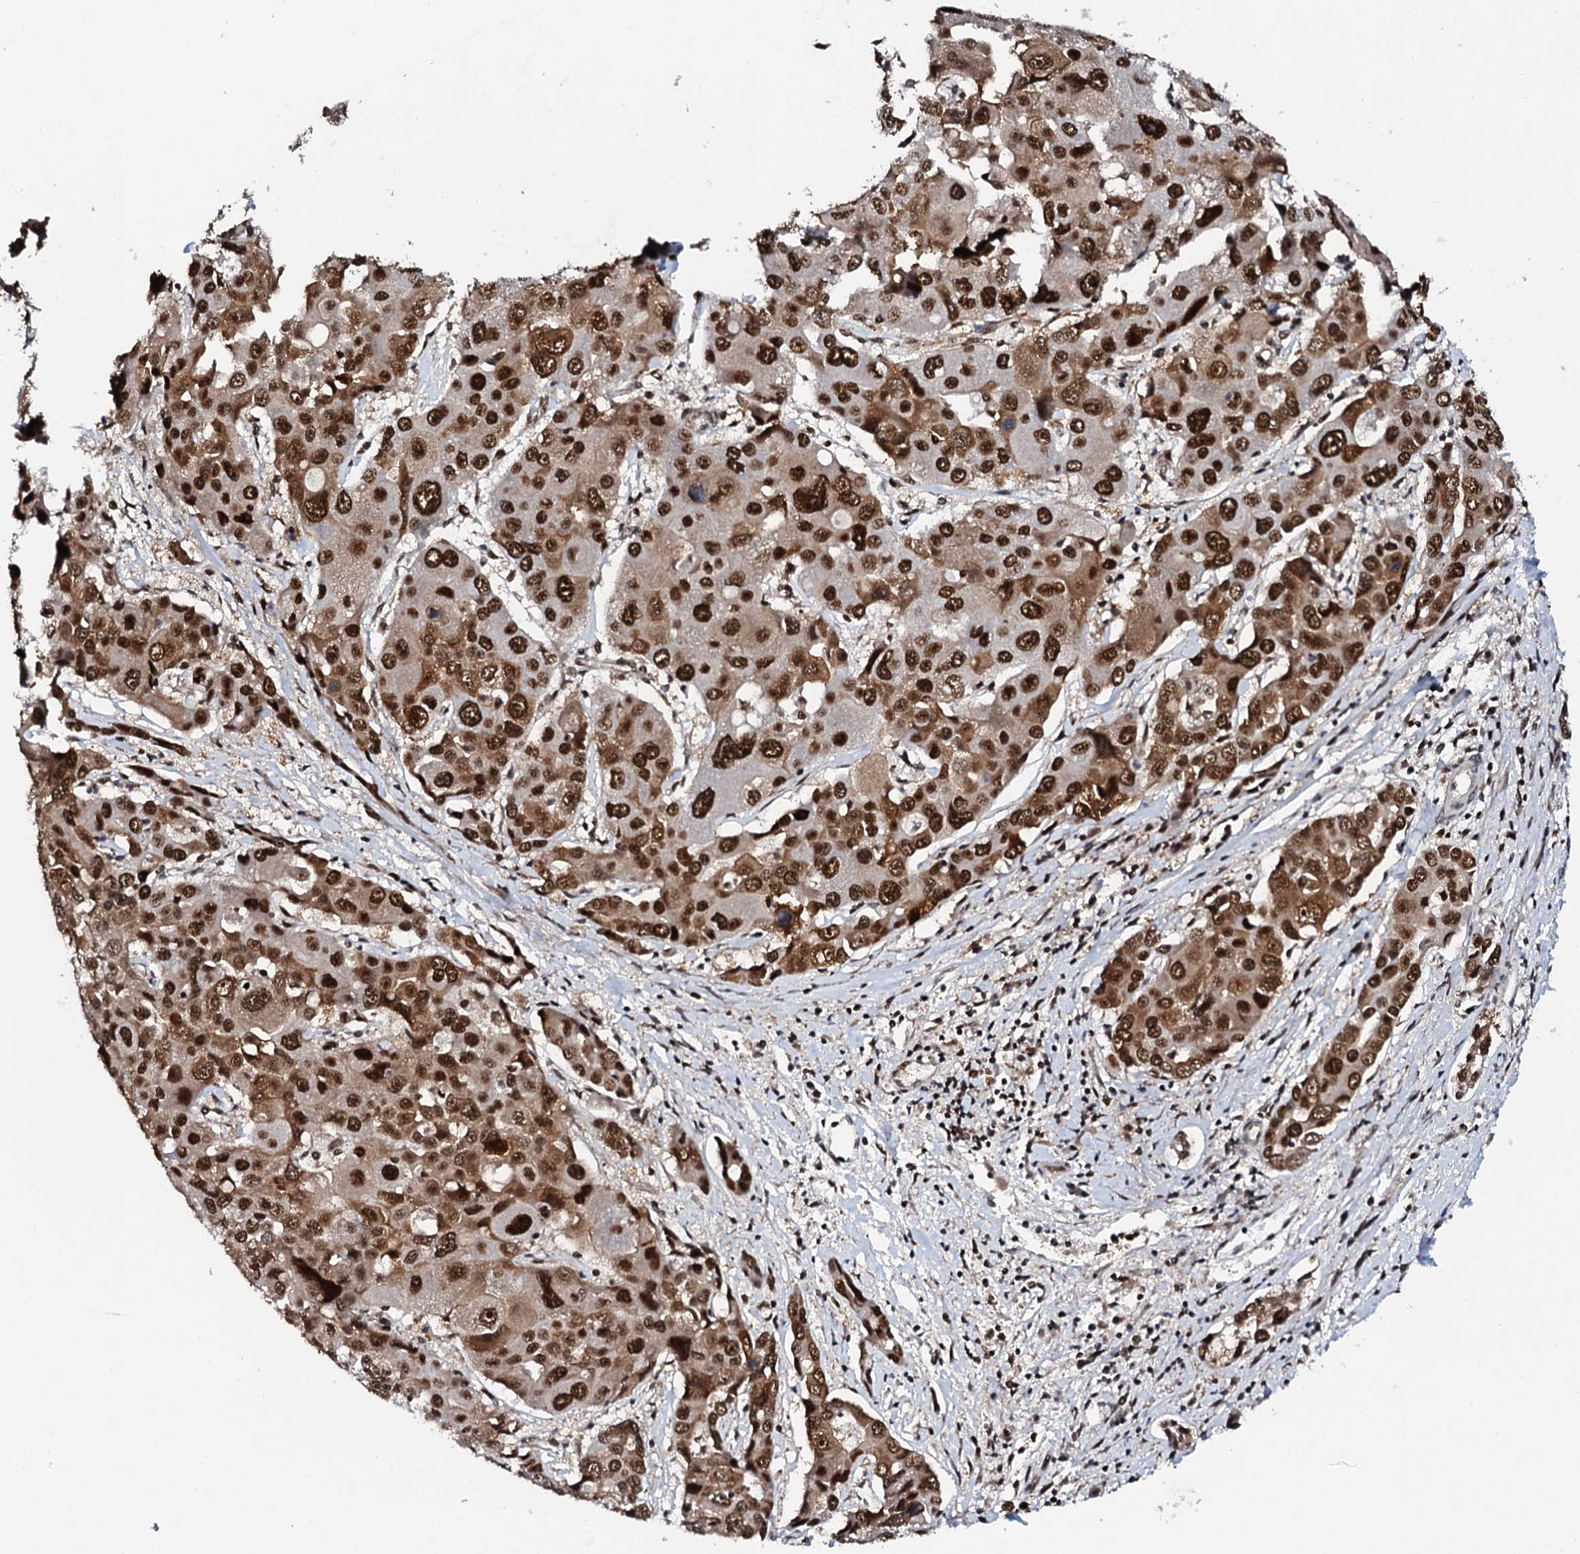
{"staining": {"intensity": "strong", "quantity": ">75%", "location": "nuclear"}, "tissue": "liver cancer", "cell_type": "Tumor cells", "image_type": "cancer", "snomed": [{"axis": "morphology", "description": "Cholangiocarcinoma"}, {"axis": "topography", "description": "Liver"}], "caption": "An image of human liver cholangiocarcinoma stained for a protein reveals strong nuclear brown staining in tumor cells. The staining was performed using DAB to visualize the protein expression in brown, while the nuclei were stained in blue with hematoxylin (Magnification: 20x).", "gene": "CSTF3", "patient": {"sex": "male", "age": 67}}